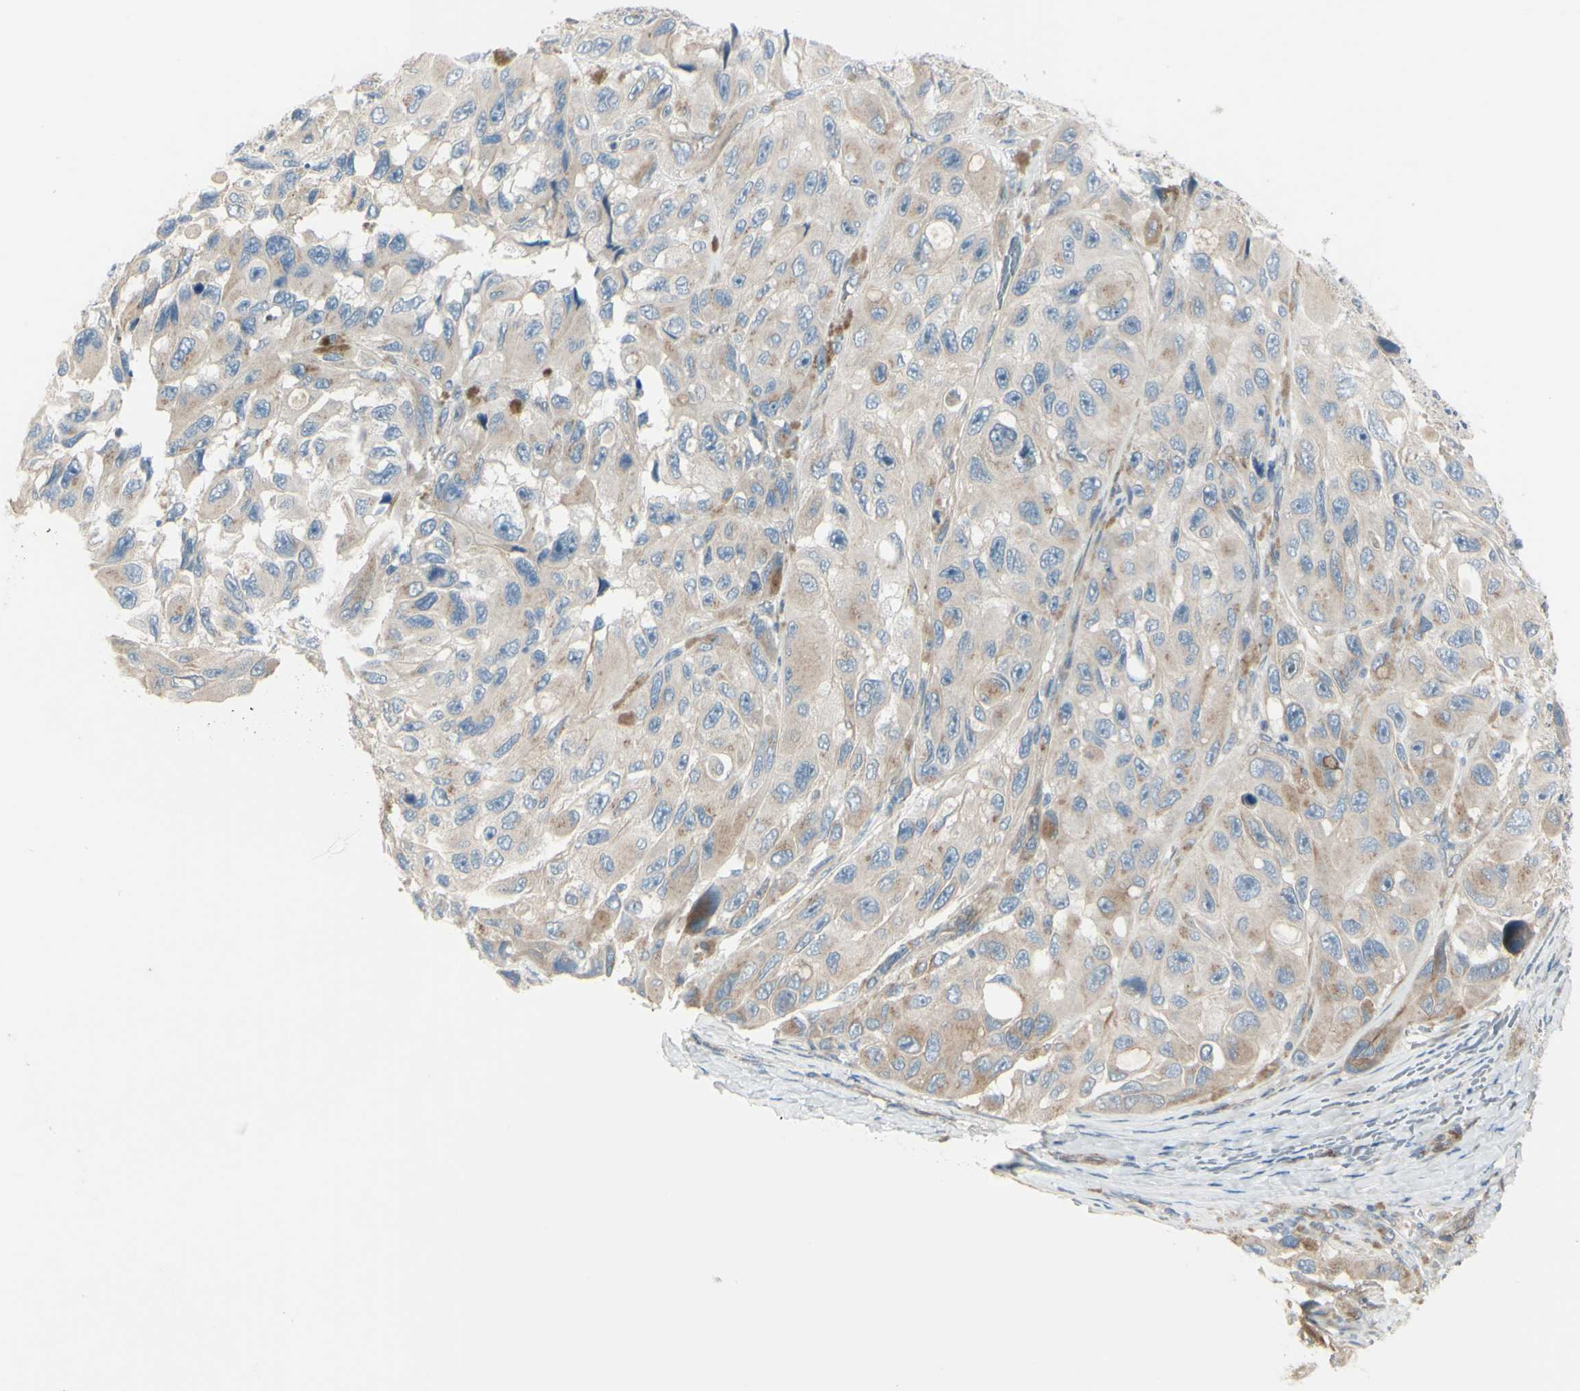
{"staining": {"intensity": "moderate", "quantity": "25%-75%", "location": "cytoplasmic/membranous"}, "tissue": "melanoma", "cell_type": "Tumor cells", "image_type": "cancer", "snomed": [{"axis": "morphology", "description": "Malignant melanoma, NOS"}, {"axis": "topography", "description": "Skin"}], "caption": "About 25%-75% of tumor cells in melanoma reveal moderate cytoplasmic/membranous protein positivity as visualized by brown immunohistochemical staining.", "gene": "LRRK1", "patient": {"sex": "female", "age": 73}}